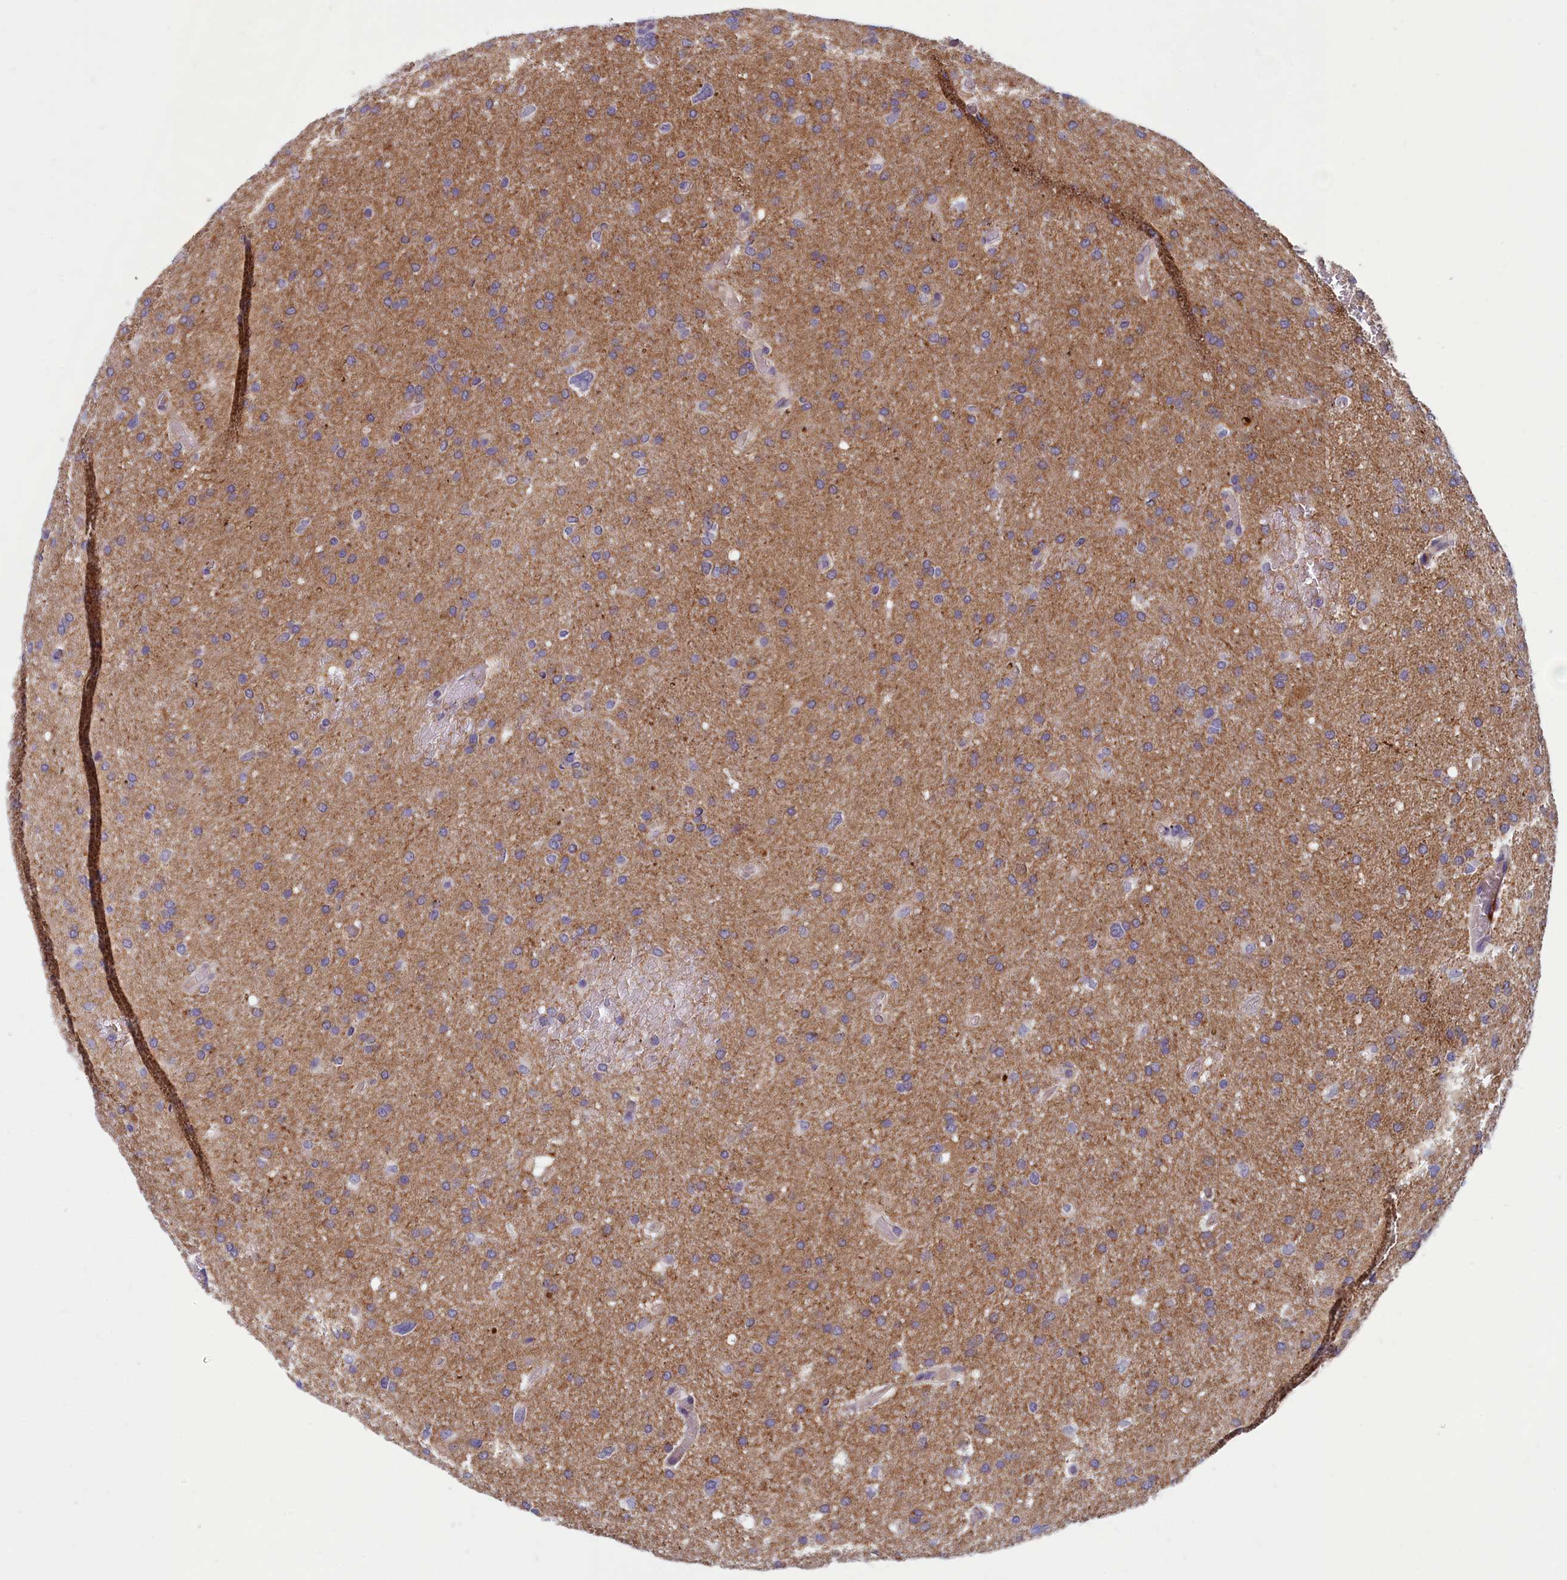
{"staining": {"intensity": "negative", "quantity": "none", "location": "none"}, "tissue": "glioma", "cell_type": "Tumor cells", "image_type": "cancer", "snomed": [{"axis": "morphology", "description": "Glioma, malignant, High grade"}, {"axis": "topography", "description": "Cerebral cortex"}], "caption": "Immunohistochemistry (IHC) micrograph of glioma stained for a protein (brown), which shows no positivity in tumor cells.", "gene": "HECA", "patient": {"sex": "female", "age": 36}}